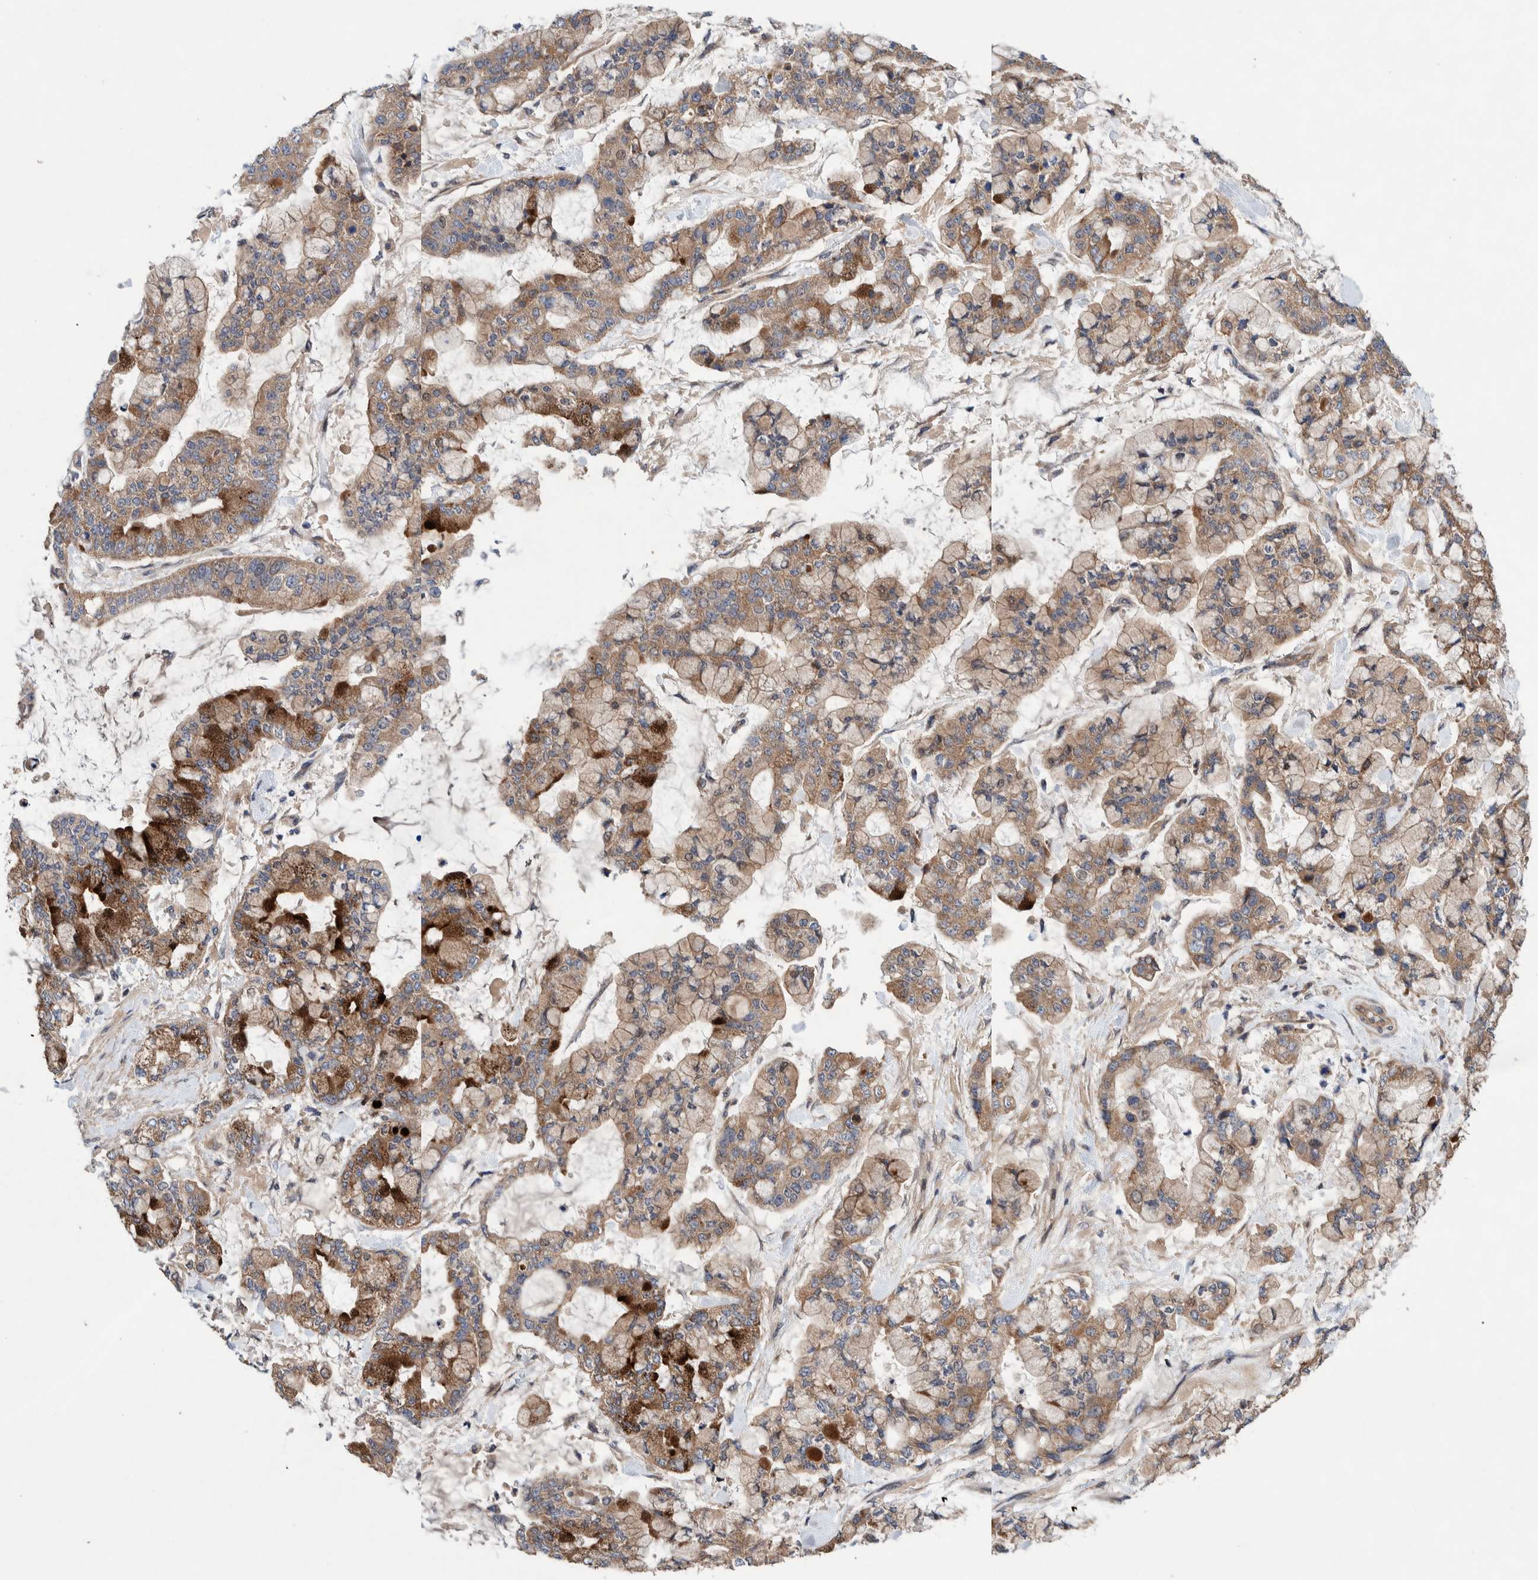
{"staining": {"intensity": "moderate", "quantity": ">75%", "location": "cytoplasmic/membranous"}, "tissue": "stomach cancer", "cell_type": "Tumor cells", "image_type": "cancer", "snomed": [{"axis": "morphology", "description": "Normal tissue, NOS"}, {"axis": "morphology", "description": "Adenocarcinoma, NOS"}, {"axis": "topography", "description": "Stomach, upper"}, {"axis": "topography", "description": "Stomach"}], "caption": "Human adenocarcinoma (stomach) stained for a protein (brown) reveals moderate cytoplasmic/membranous positive staining in about >75% of tumor cells.", "gene": "PIK3R6", "patient": {"sex": "male", "age": 76}}